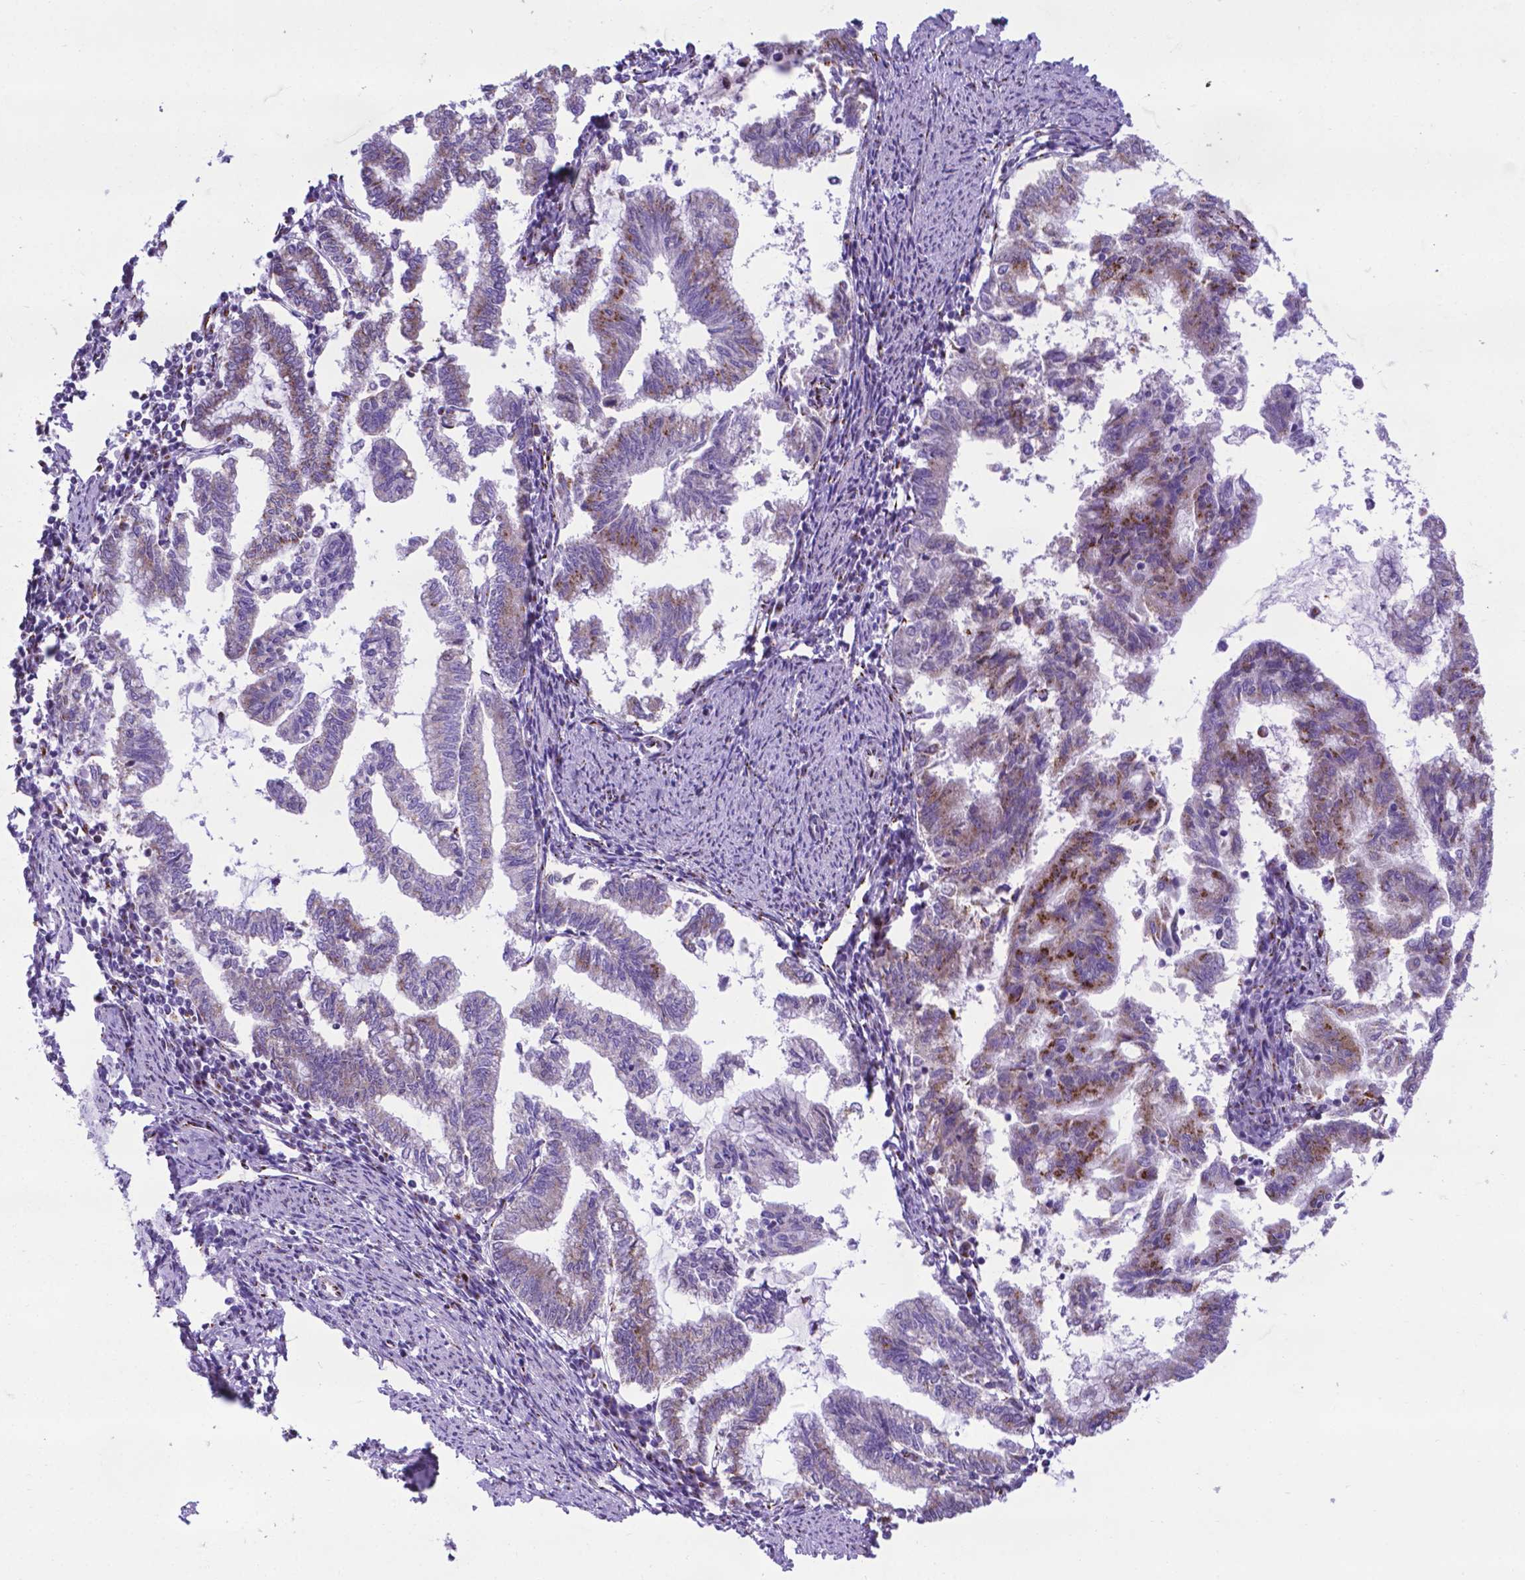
{"staining": {"intensity": "moderate", "quantity": "25%-75%", "location": "cytoplasmic/membranous"}, "tissue": "endometrial cancer", "cell_type": "Tumor cells", "image_type": "cancer", "snomed": [{"axis": "morphology", "description": "Adenocarcinoma, NOS"}, {"axis": "topography", "description": "Endometrium"}], "caption": "Immunohistochemical staining of human endometrial cancer (adenocarcinoma) reveals medium levels of moderate cytoplasmic/membranous protein expression in about 25%-75% of tumor cells.", "gene": "MRPL10", "patient": {"sex": "female", "age": 79}}